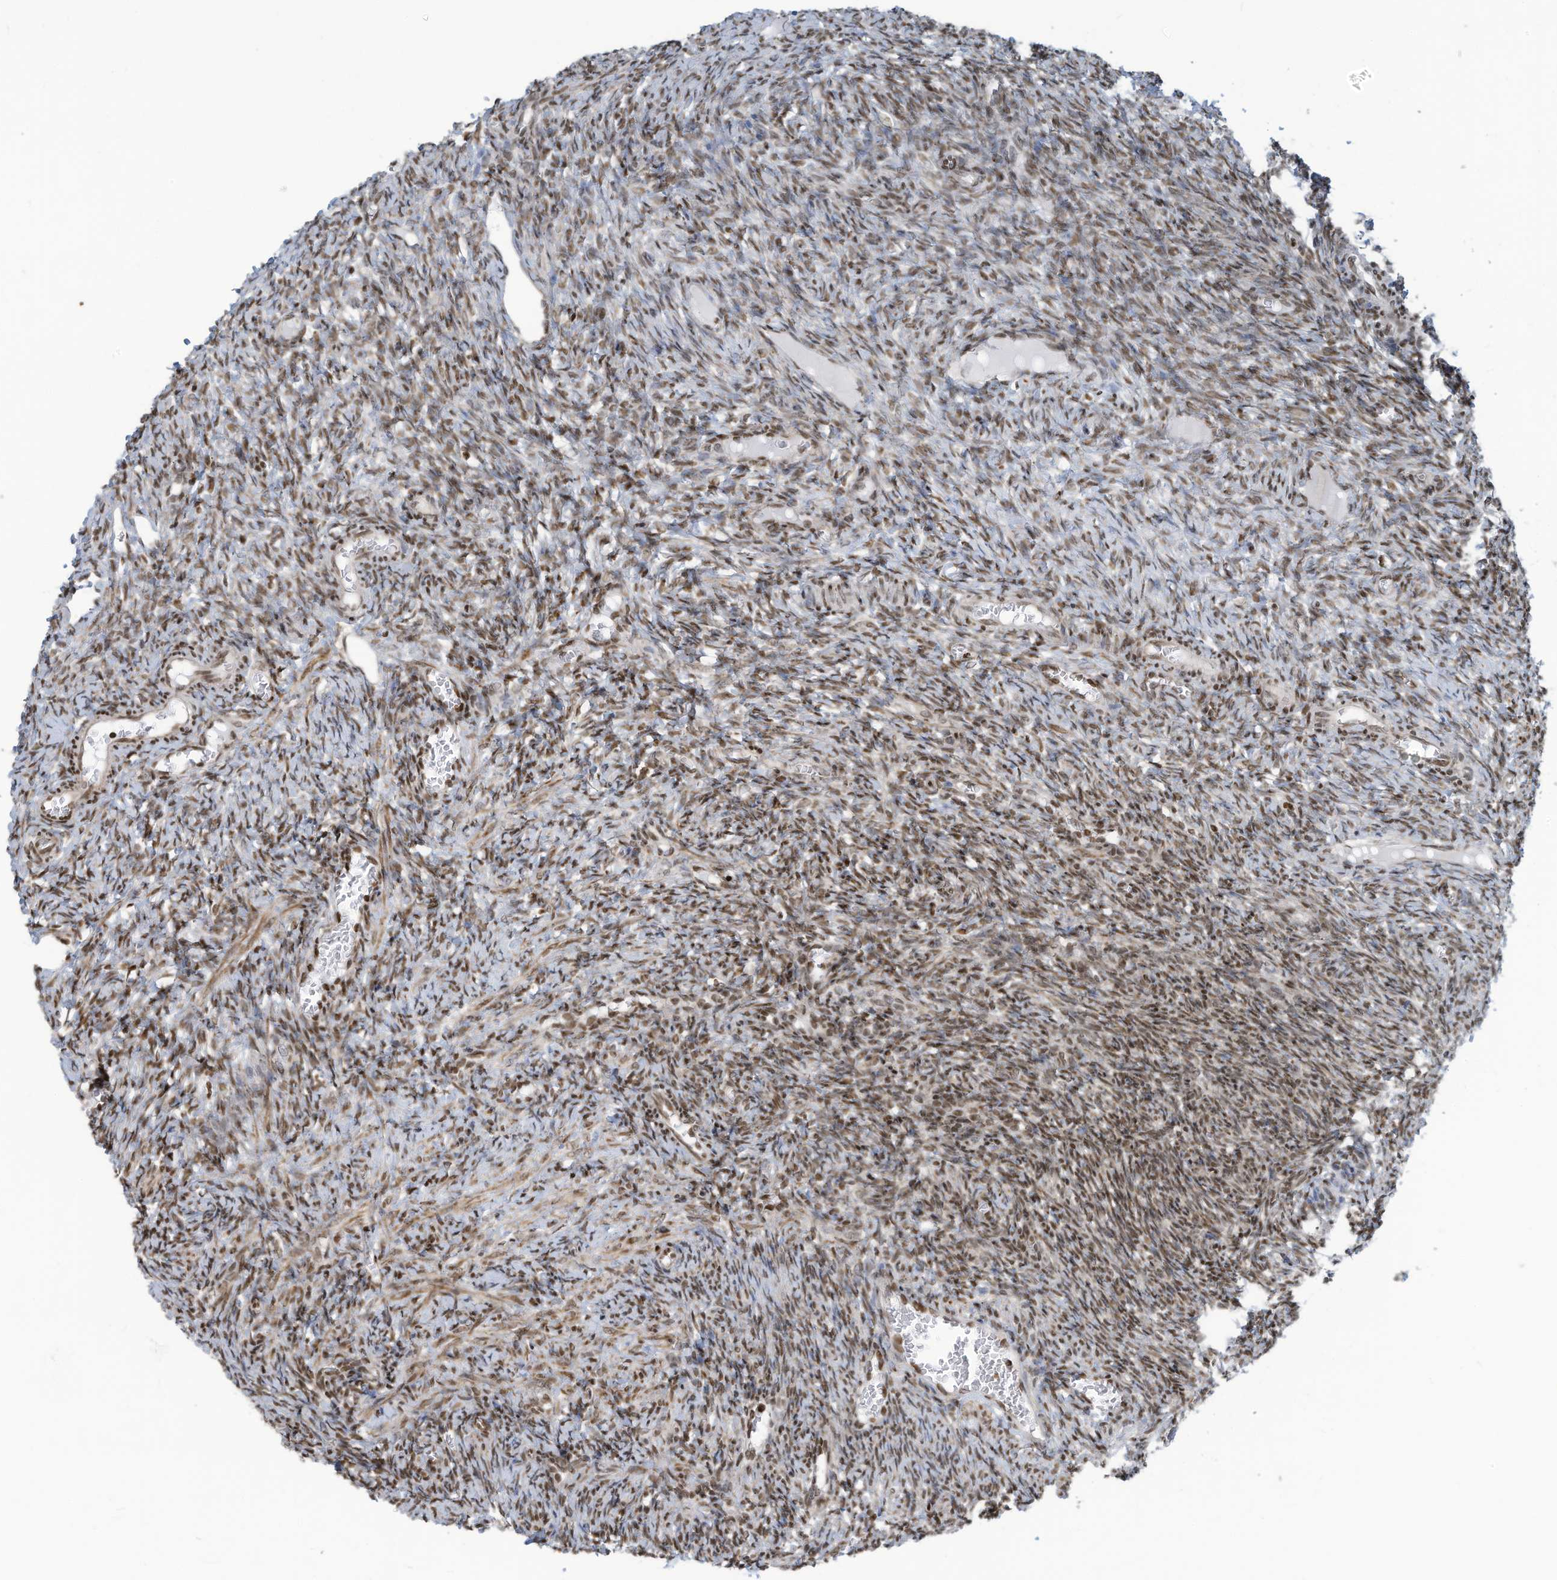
{"staining": {"intensity": "moderate", "quantity": ">75%", "location": "nuclear"}, "tissue": "ovary", "cell_type": "Ovarian stroma cells", "image_type": "normal", "snomed": [{"axis": "morphology", "description": "Normal tissue, NOS"}, {"axis": "topography", "description": "Ovary"}], "caption": "Immunohistochemistry (IHC) photomicrograph of unremarkable ovary stained for a protein (brown), which demonstrates medium levels of moderate nuclear positivity in about >75% of ovarian stroma cells.", "gene": "ADI1", "patient": {"sex": "female", "age": 27}}